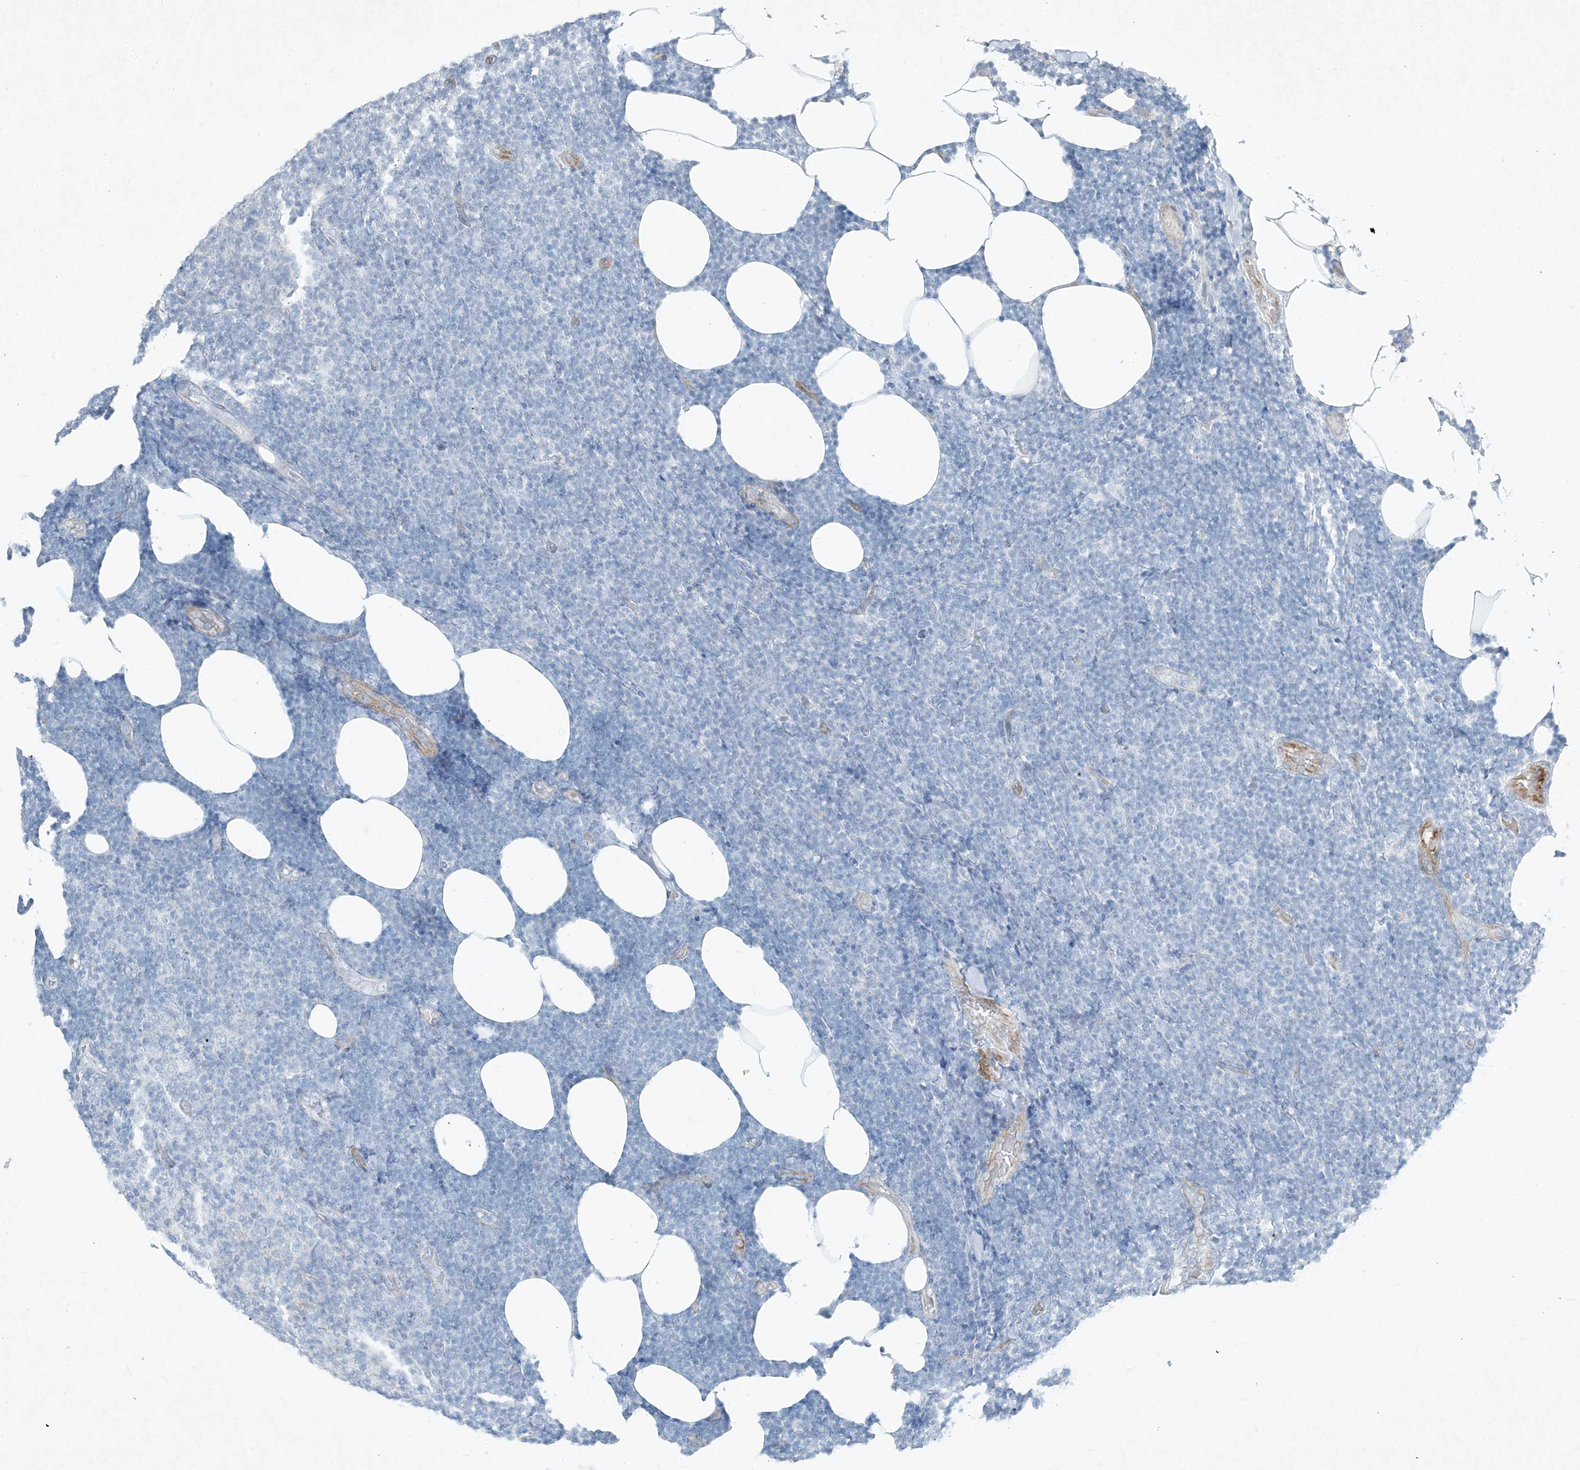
{"staining": {"intensity": "negative", "quantity": "none", "location": "none"}, "tissue": "lymphoma", "cell_type": "Tumor cells", "image_type": "cancer", "snomed": [{"axis": "morphology", "description": "Malignant lymphoma, non-Hodgkin's type, Low grade"}, {"axis": "topography", "description": "Lymph node"}], "caption": "Malignant lymphoma, non-Hodgkin's type (low-grade) was stained to show a protein in brown. There is no significant staining in tumor cells. Nuclei are stained in blue.", "gene": "PGM5", "patient": {"sex": "male", "age": 66}}